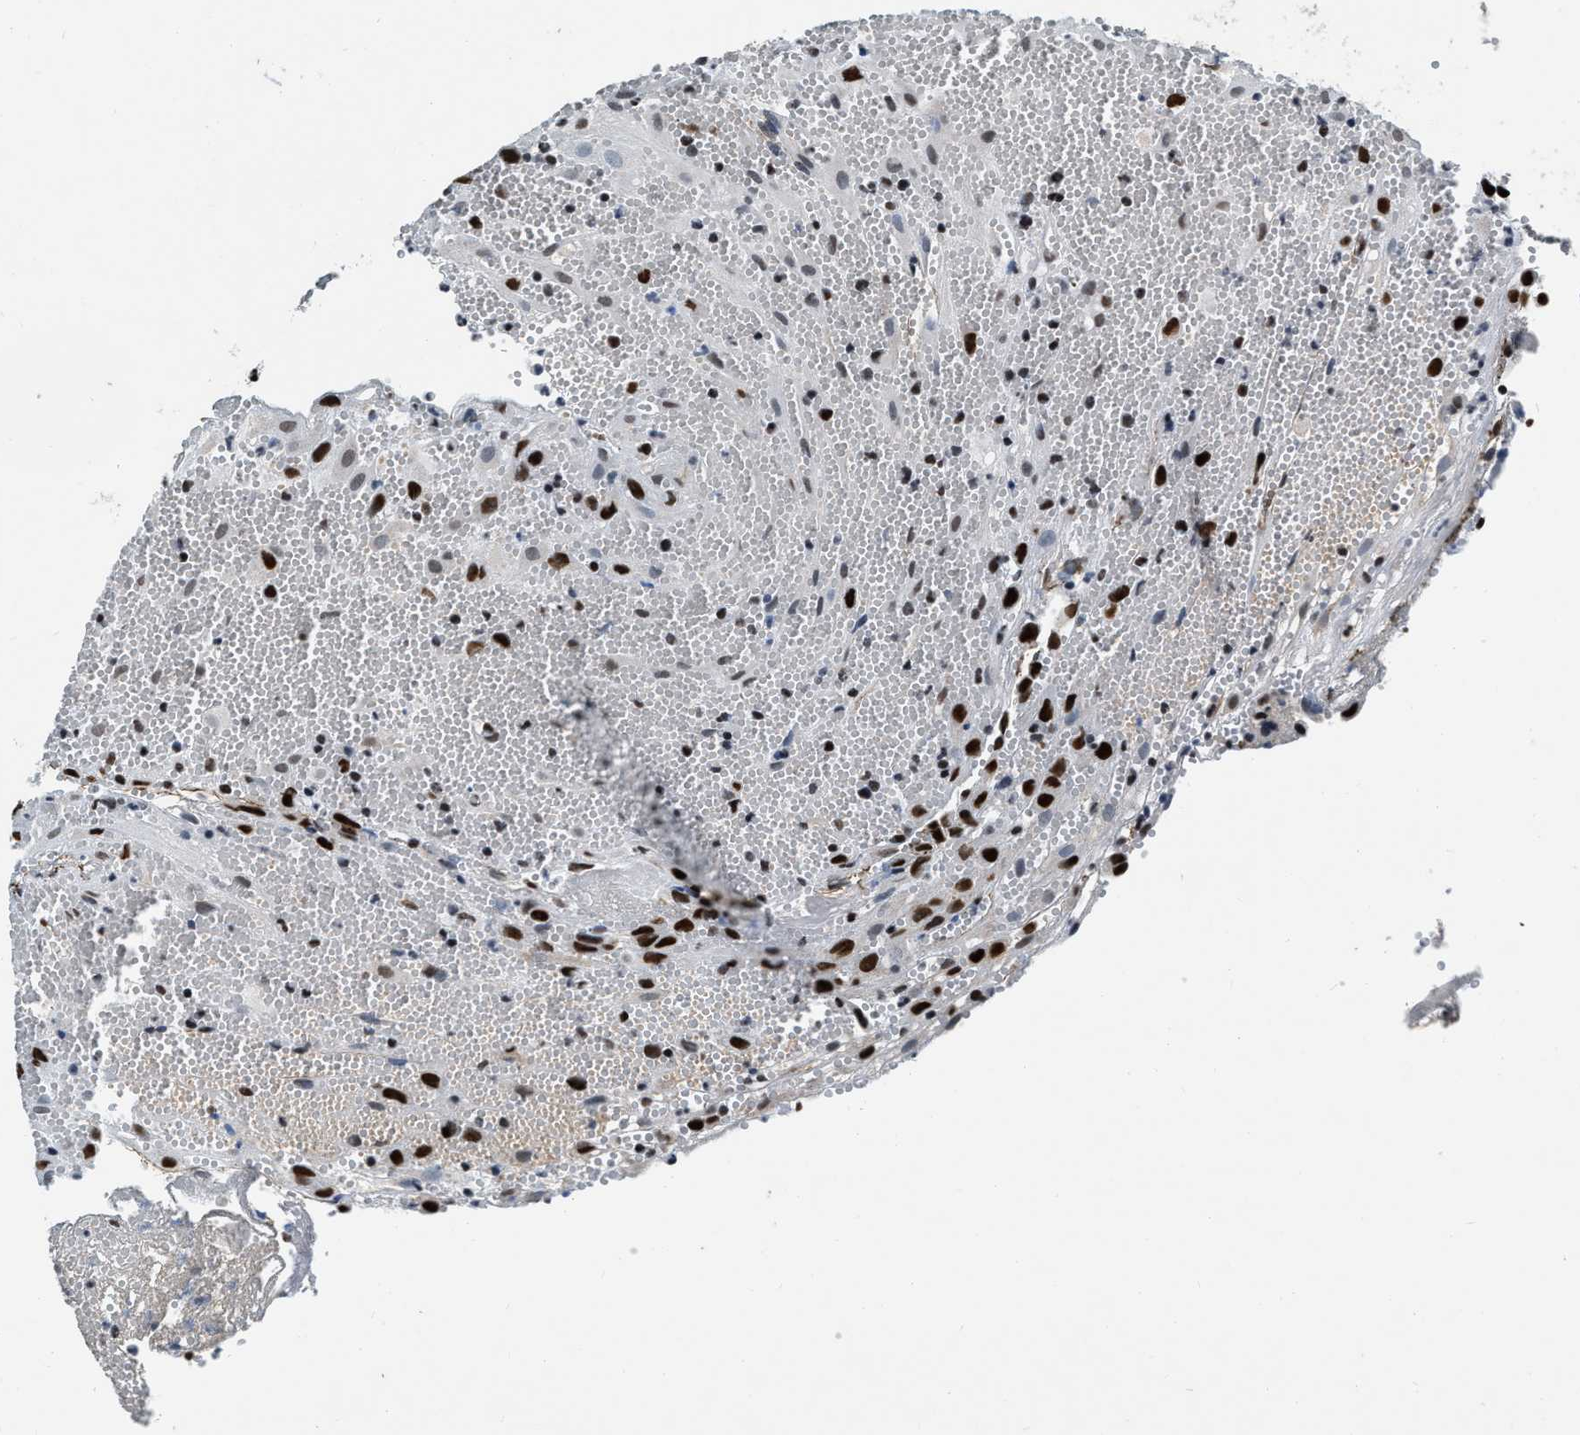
{"staining": {"intensity": "strong", "quantity": ">75%", "location": "nuclear"}, "tissue": "placenta", "cell_type": "Decidual cells", "image_type": "normal", "snomed": [{"axis": "morphology", "description": "Normal tissue, NOS"}, {"axis": "topography", "description": "Placenta"}], "caption": "Strong nuclear positivity is present in approximately >75% of decidual cells in normal placenta.", "gene": "CCNE1", "patient": {"sex": "female", "age": 18}}